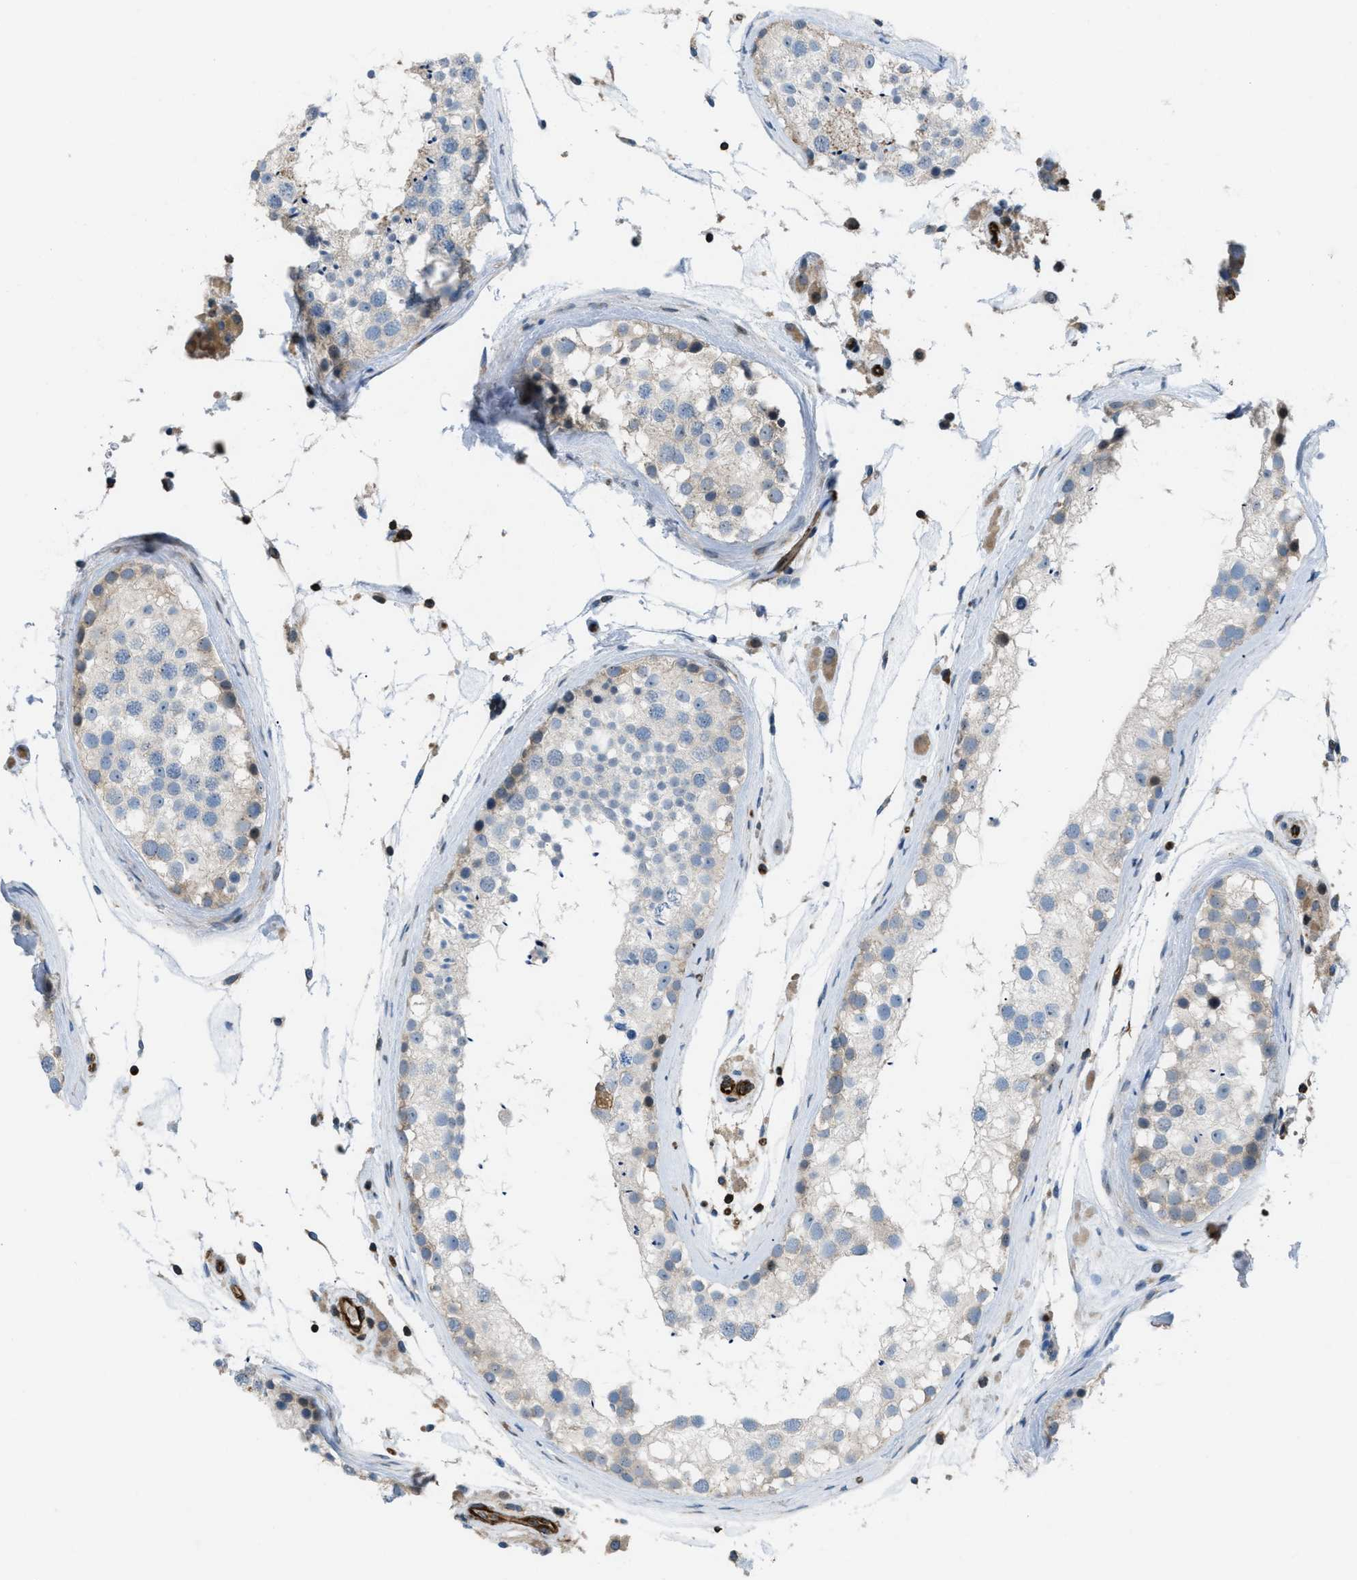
{"staining": {"intensity": "weak", "quantity": "<25%", "location": "cytoplasmic/membranous"}, "tissue": "testis", "cell_type": "Cells in seminiferous ducts", "image_type": "normal", "snomed": [{"axis": "morphology", "description": "Normal tissue, NOS"}, {"axis": "topography", "description": "Testis"}], "caption": "Cells in seminiferous ducts are negative for brown protein staining in normal testis. Brightfield microscopy of IHC stained with DAB (brown) and hematoxylin (blue), captured at high magnification.", "gene": "ATP2A3", "patient": {"sex": "male", "age": 46}}